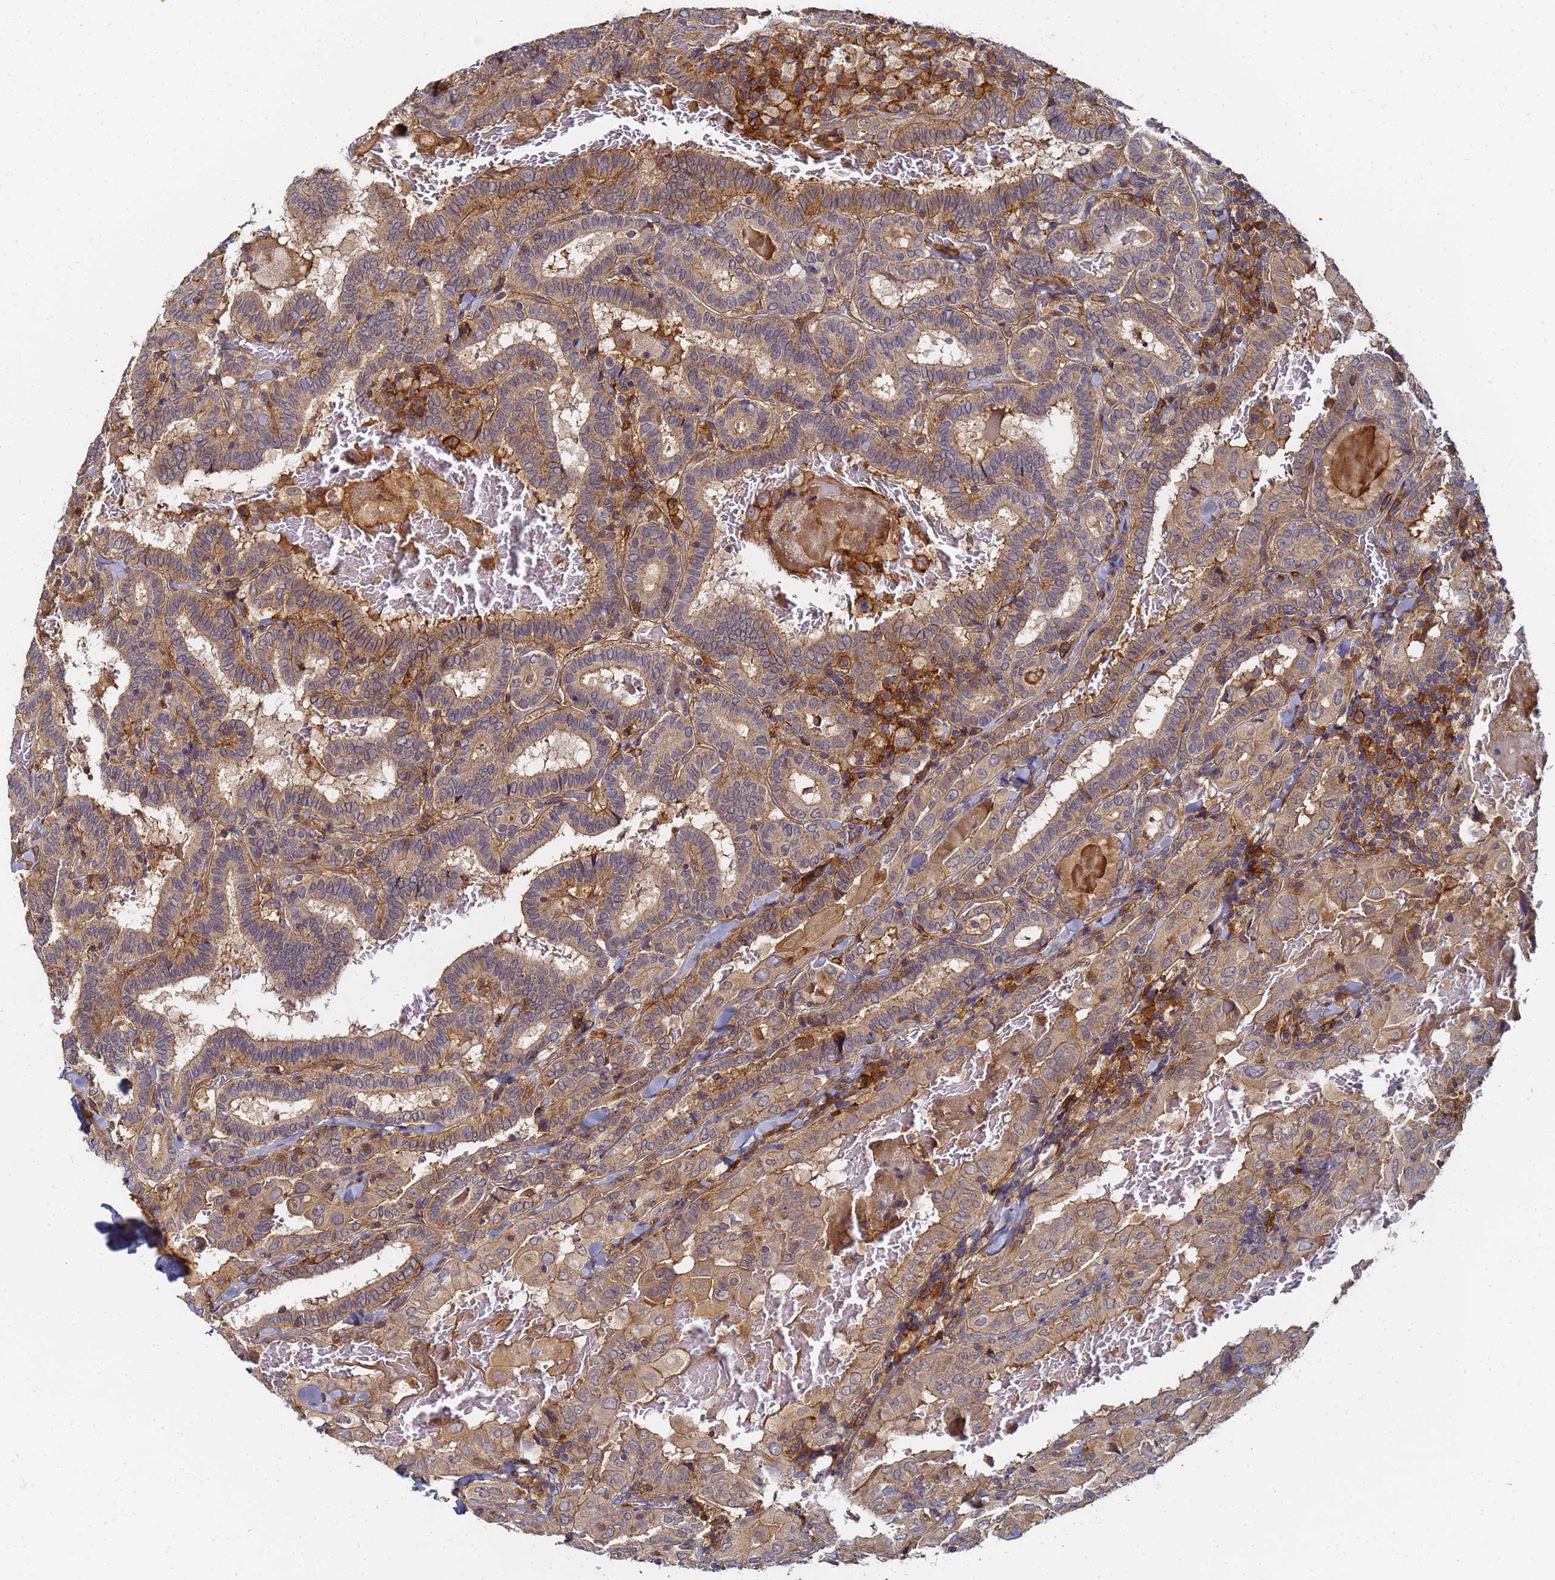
{"staining": {"intensity": "weak", "quantity": ">75%", "location": "cytoplasmic/membranous"}, "tissue": "thyroid cancer", "cell_type": "Tumor cells", "image_type": "cancer", "snomed": [{"axis": "morphology", "description": "Papillary adenocarcinoma, NOS"}, {"axis": "topography", "description": "Thyroid gland"}], "caption": "Protein positivity by immunohistochemistry (IHC) demonstrates weak cytoplasmic/membranous staining in about >75% of tumor cells in thyroid cancer. The staining is performed using DAB brown chromogen to label protein expression. The nuclei are counter-stained blue using hematoxylin.", "gene": "LRRC69", "patient": {"sex": "female", "age": 72}}